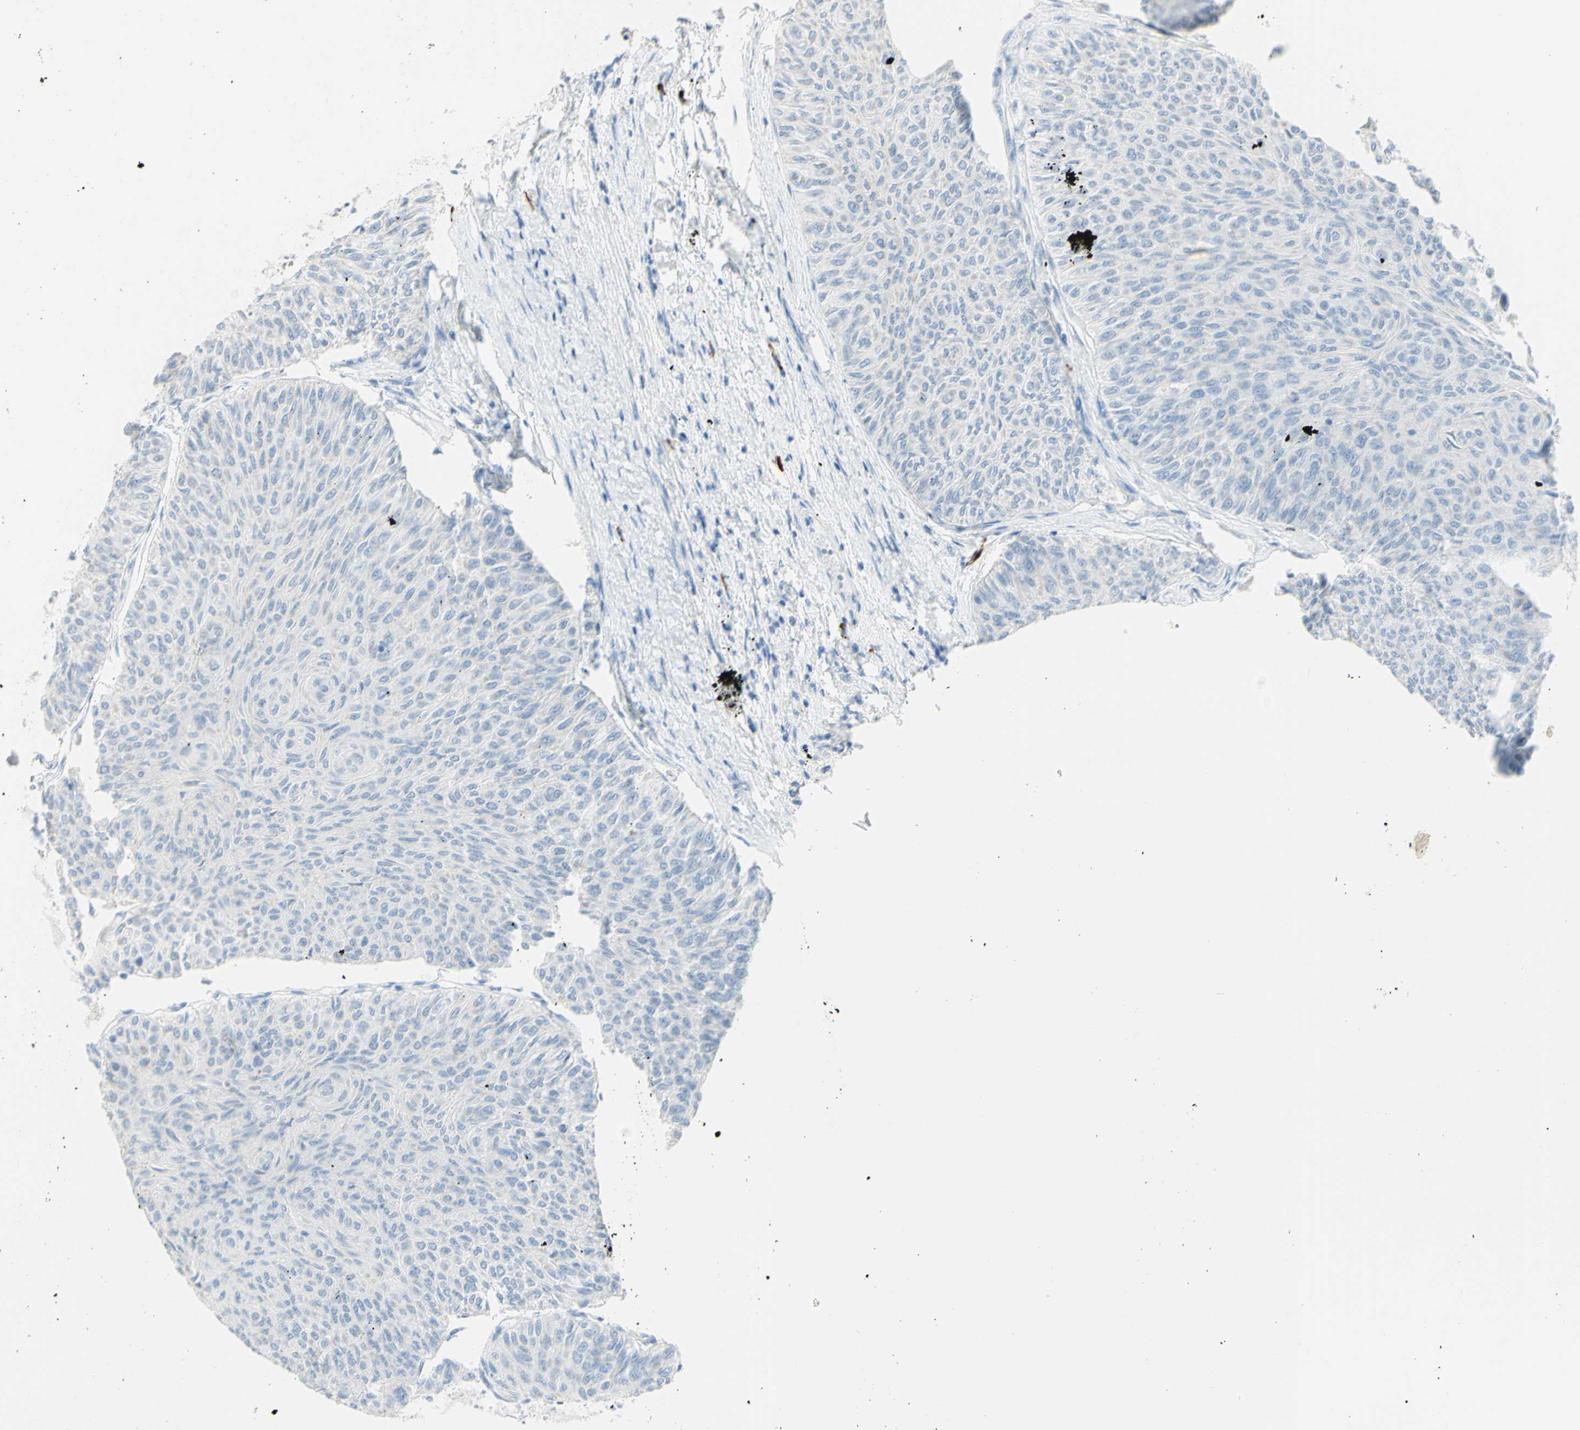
{"staining": {"intensity": "negative", "quantity": "none", "location": "none"}, "tissue": "urothelial cancer", "cell_type": "Tumor cells", "image_type": "cancer", "snomed": [{"axis": "morphology", "description": "Urothelial carcinoma, Low grade"}, {"axis": "topography", "description": "Urinary bladder"}], "caption": "Micrograph shows no significant protein positivity in tumor cells of urothelial cancer.", "gene": "LETM1", "patient": {"sex": "male", "age": 78}}